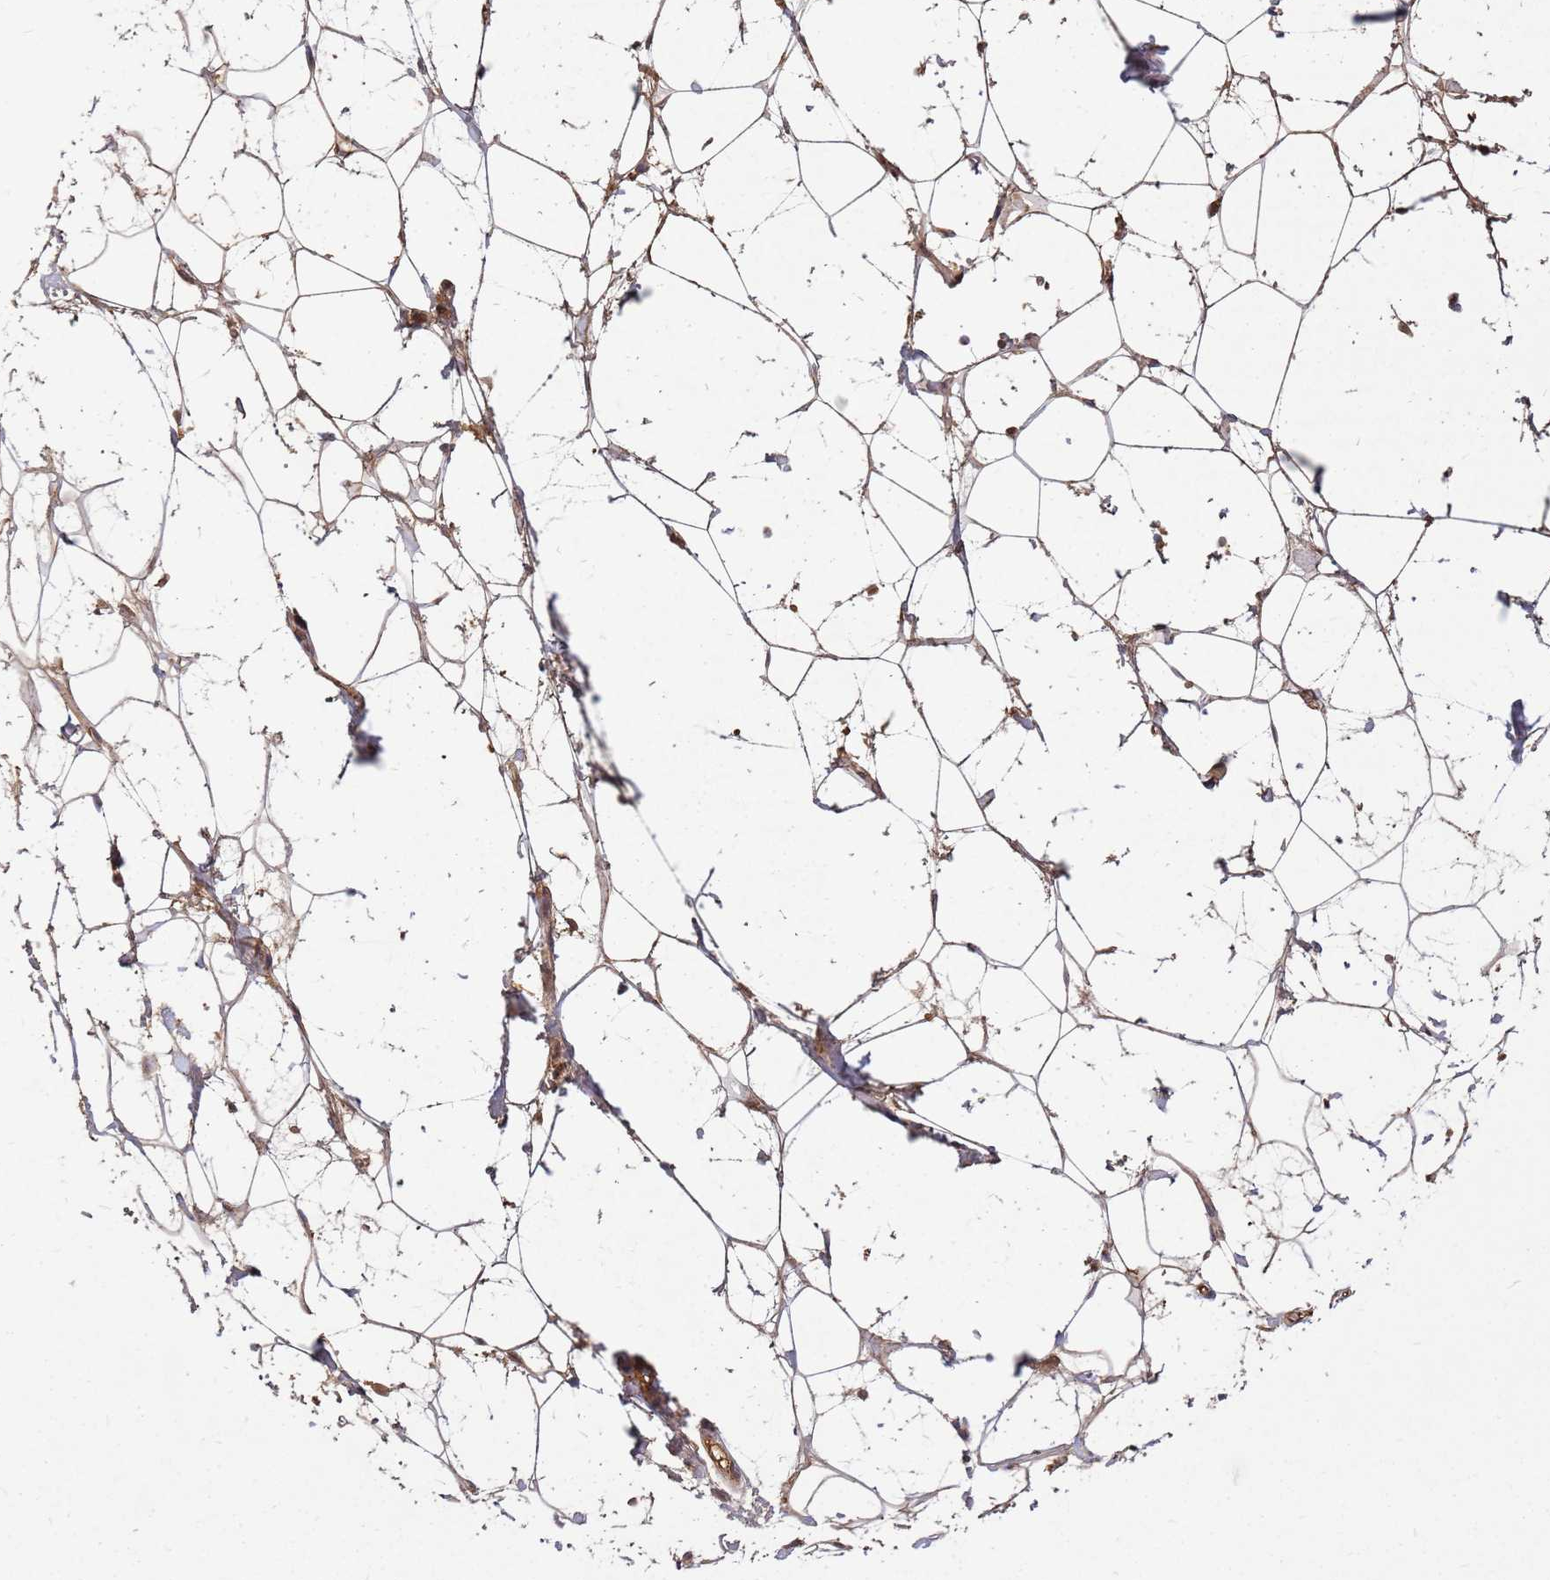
{"staining": {"intensity": "weak", "quantity": ">75%", "location": "cytoplasmic/membranous"}, "tissue": "adipose tissue", "cell_type": "Adipocytes", "image_type": "normal", "snomed": [{"axis": "morphology", "description": "Normal tissue, NOS"}, {"axis": "topography", "description": "Breast"}], "caption": "Benign adipose tissue reveals weak cytoplasmic/membranous positivity in about >75% of adipocytes, visualized by immunohistochemistry.", "gene": "CCDC159", "patient": {"sex": "female", "age": 26}}